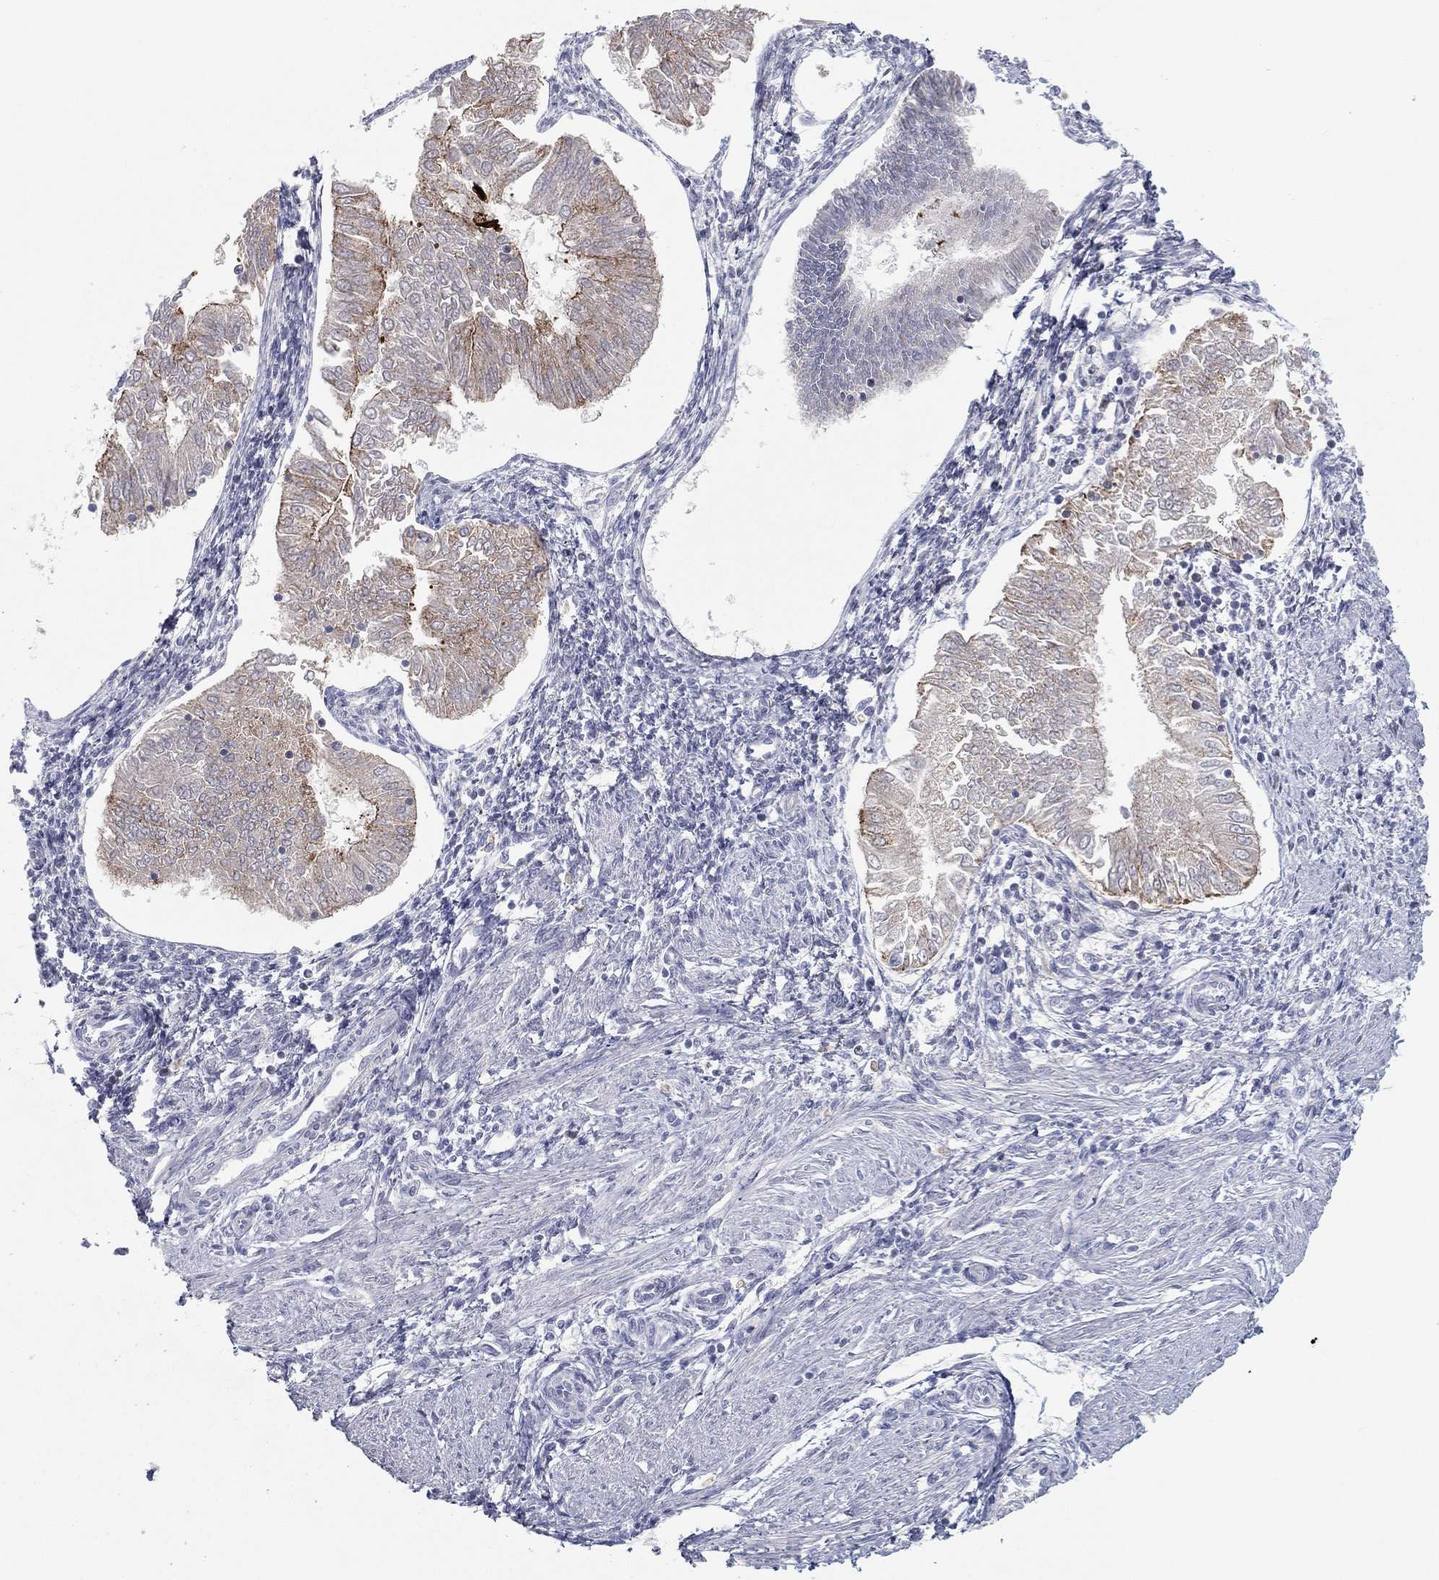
{"staining": {"intensity": "moderate", "quantity": "<25%", "location": "cytoplasmic/membranous"}, "tissue": "endometrial cancer", "cell_type": "Tumor cells", "image_type": "cancer", "snomed": [{"axis": "morphology", "description": "Adenocarcinoma, NOS"}, {"axis": "topography", "description": "Endometrium"}], "caption": "Immunohistochemical staining of adenocarcinoma (endometrial) shows low levels of moderate cytoplasmic/membranous expression in approximately <25% of tumor cells.", "gene": "CPT1B", "patient": {"sex": "female", "age": 53}}